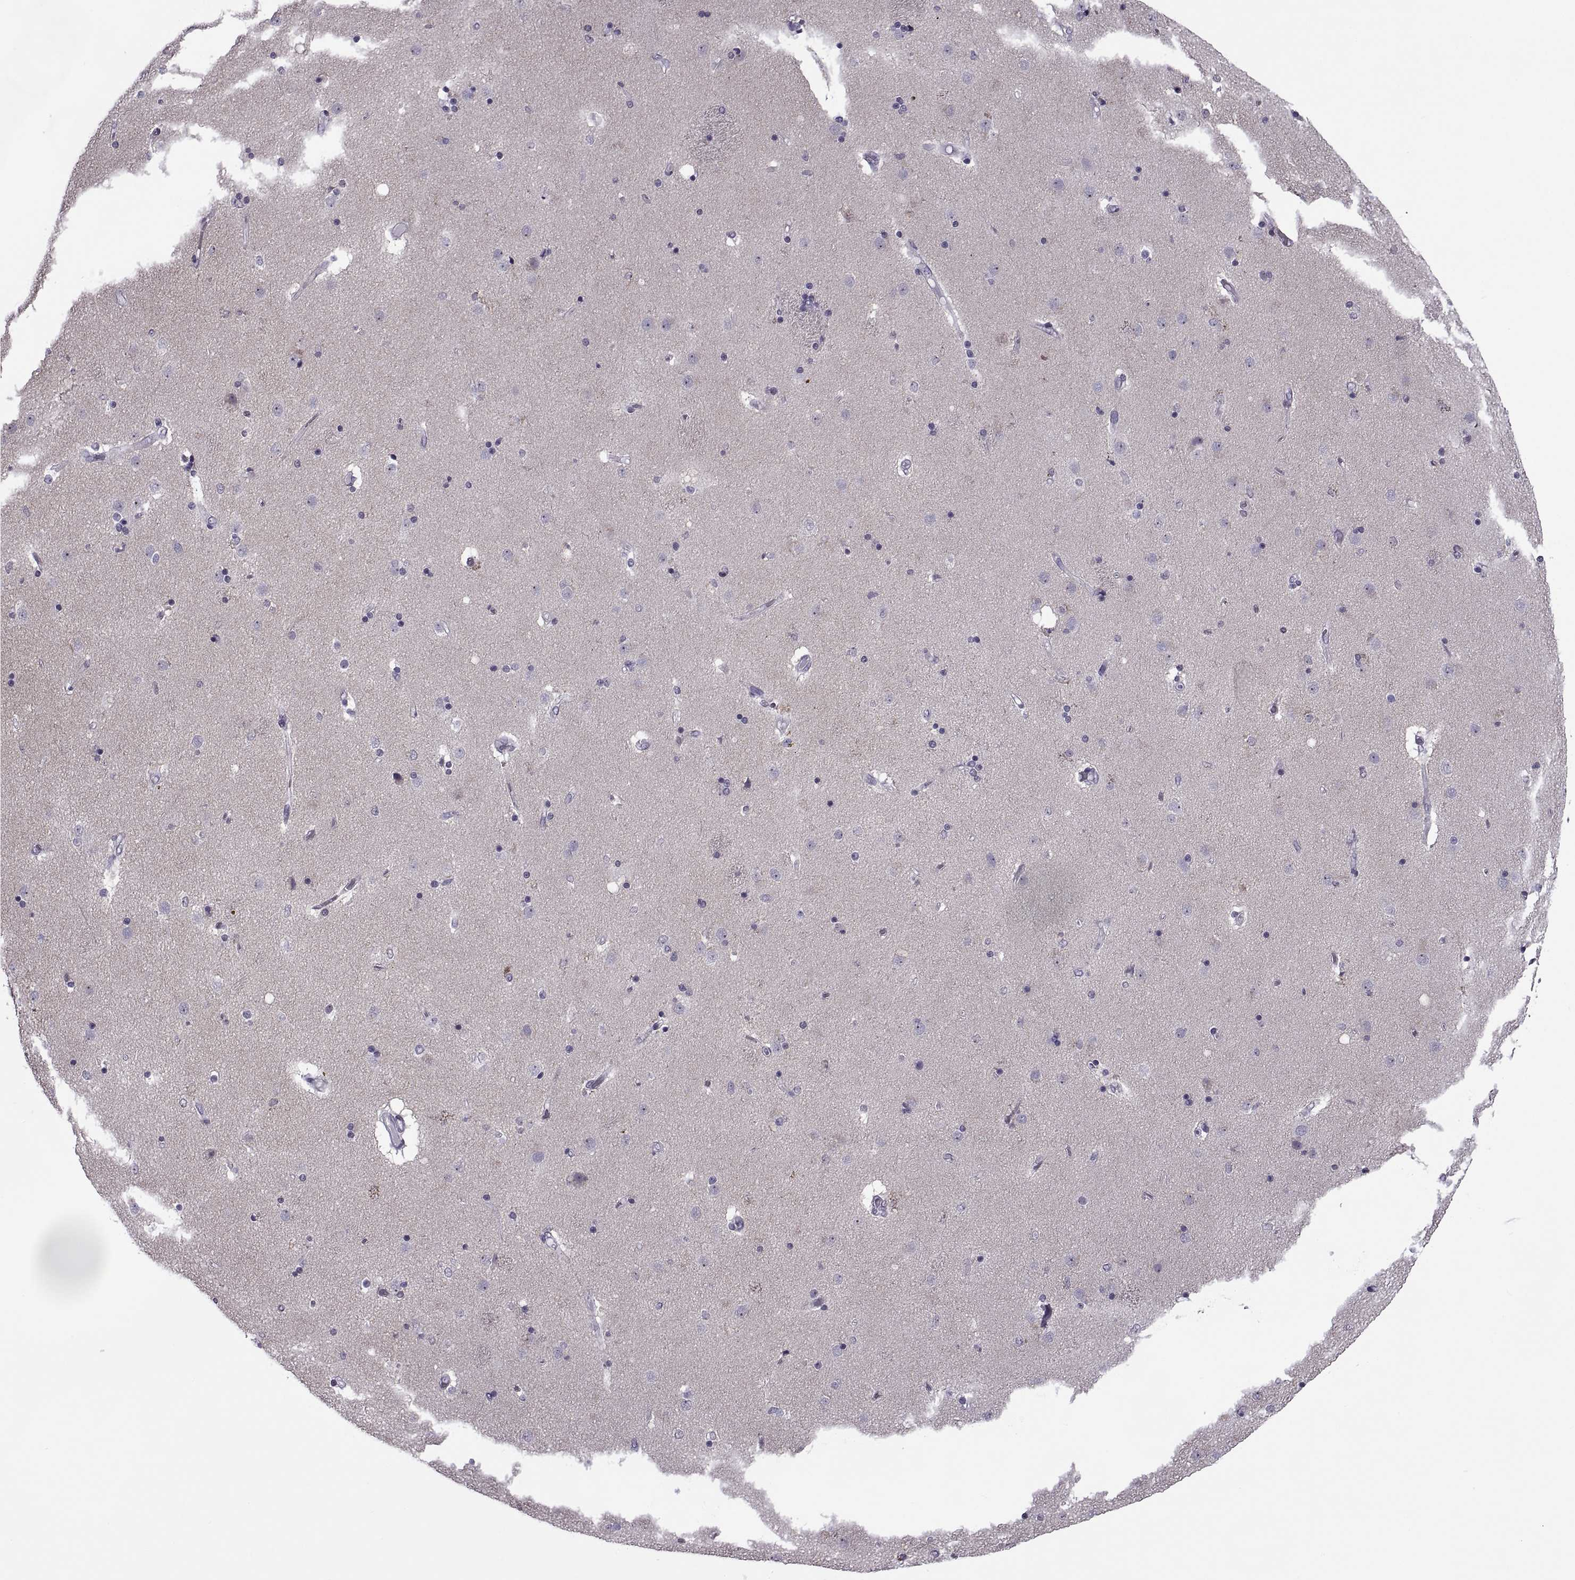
{"staining": {"intensity": "negative", "quantity": "none", "location": "none"}, "tissue": "caudate", "cell_type": "Glial cells", "image_type": "normal", "snomed": [{"axis": "morphology", "description": "Normal tissue, NOS"}, {"axis": "topography", "description": "Lateral ventricle wall"}], "caption": "DAB immunohistochemical staining of normal human caudate reveals no significant expression in glial cells. Nuclei are stained in blue.", "gene": "TBC1D3B", "patient": {"sex": "female", "age": 71}}